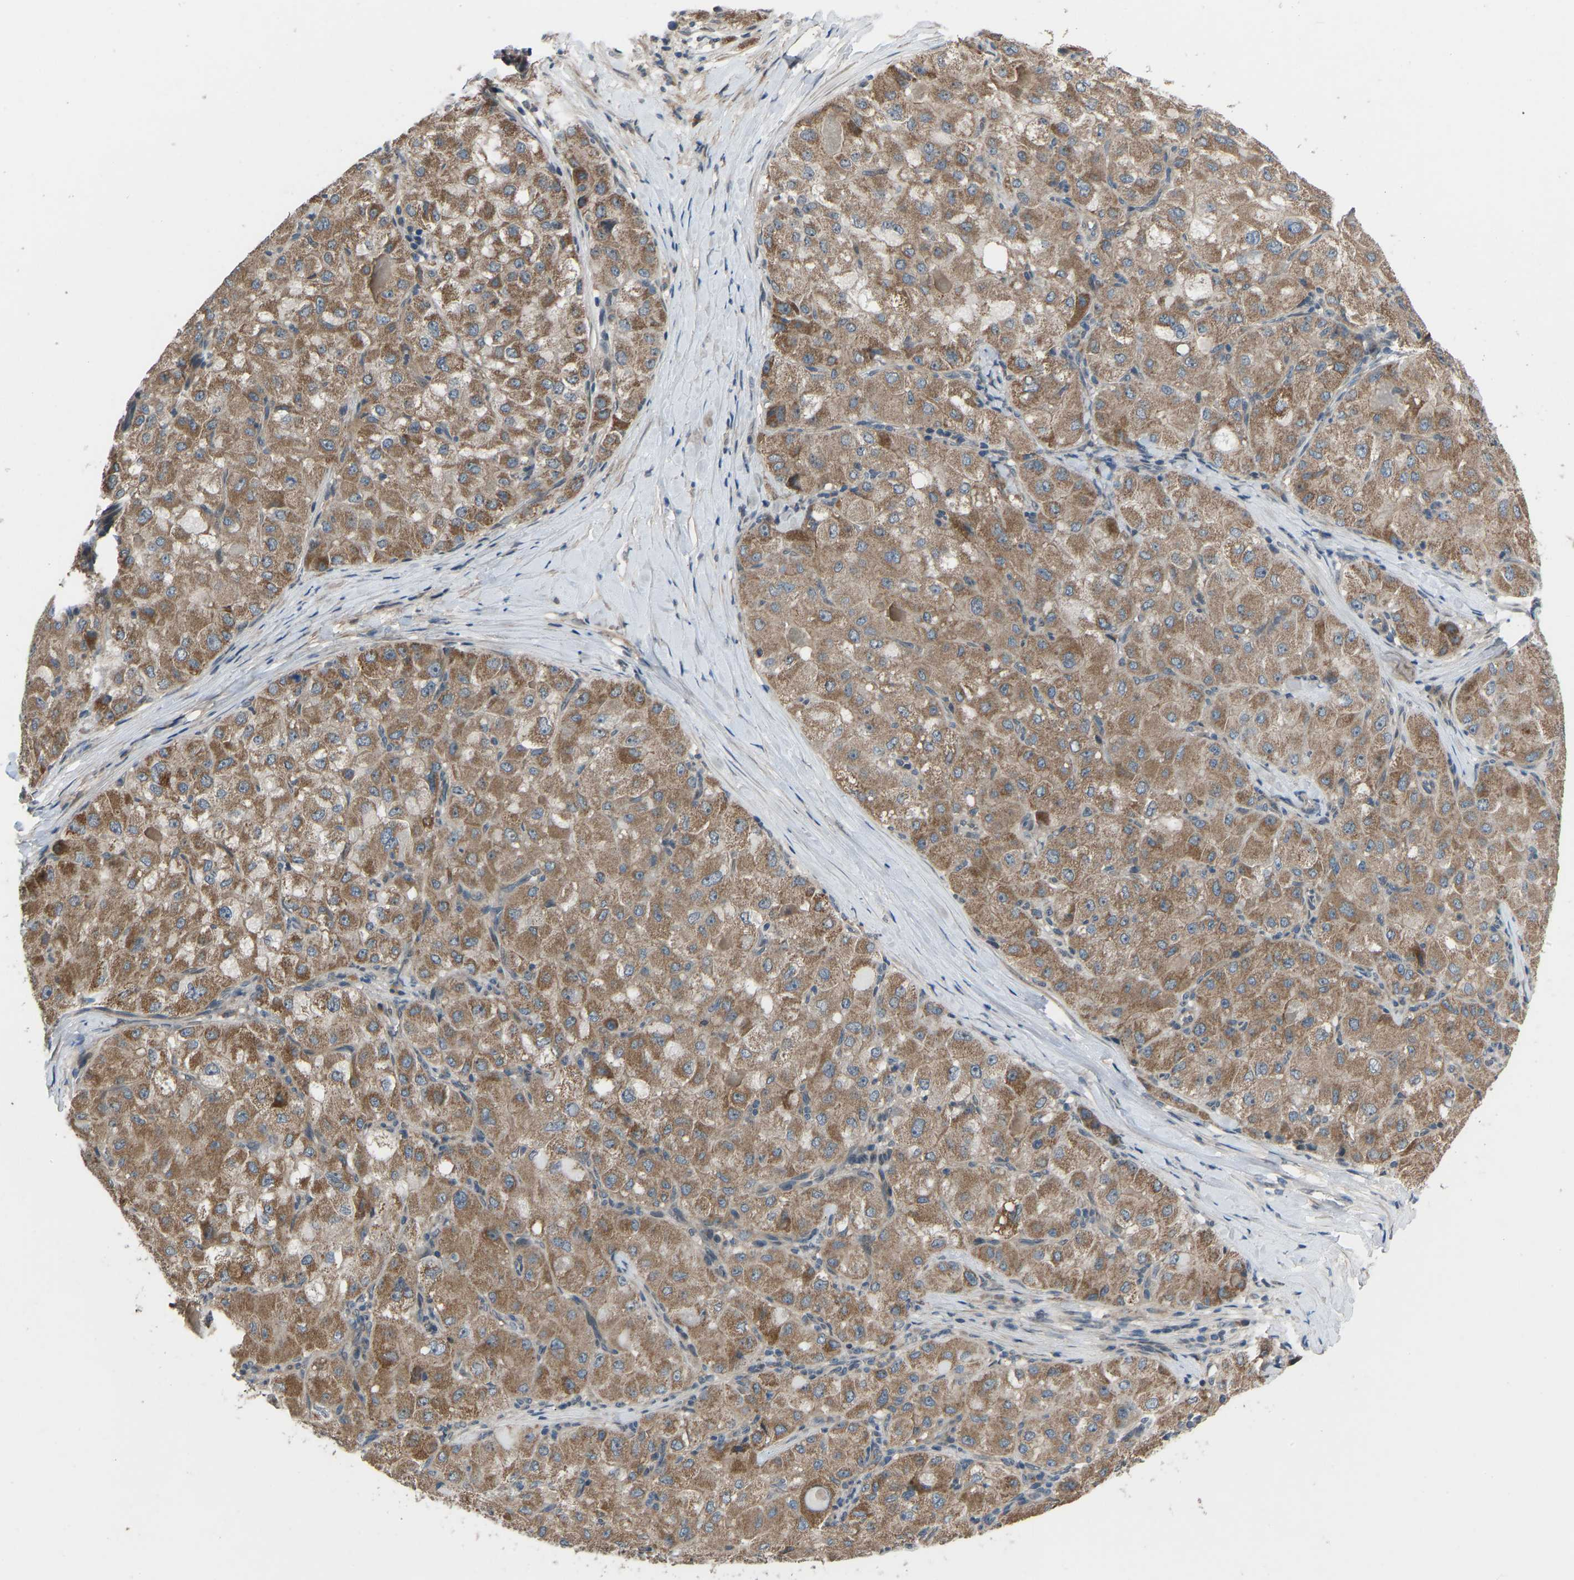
{"staining": {"intensity": "moderate", "quantity": ">75%", "location": "cytoplasmic/membranous"}, "tissue": "liver cancer", "cell_type": "Tumor cells", "image_type": "cancer", "snomed": [{"axis": "morphology", "description": "Carcinoma, Hepatocellular, NOS"}, {"axis": "topography", "description": "Liver"}], "caption": "Immunohistochemistry of liver cancer displays medium levels of moderate cytoplasmic/membranous expression in about >75% of tumor cells. Immunohistochemistry (ihc) stains the protein in brown and the nuclei are stained blue.", "gene": "CDK2AP1", "patient": {"sex": "male", "age": 80}}